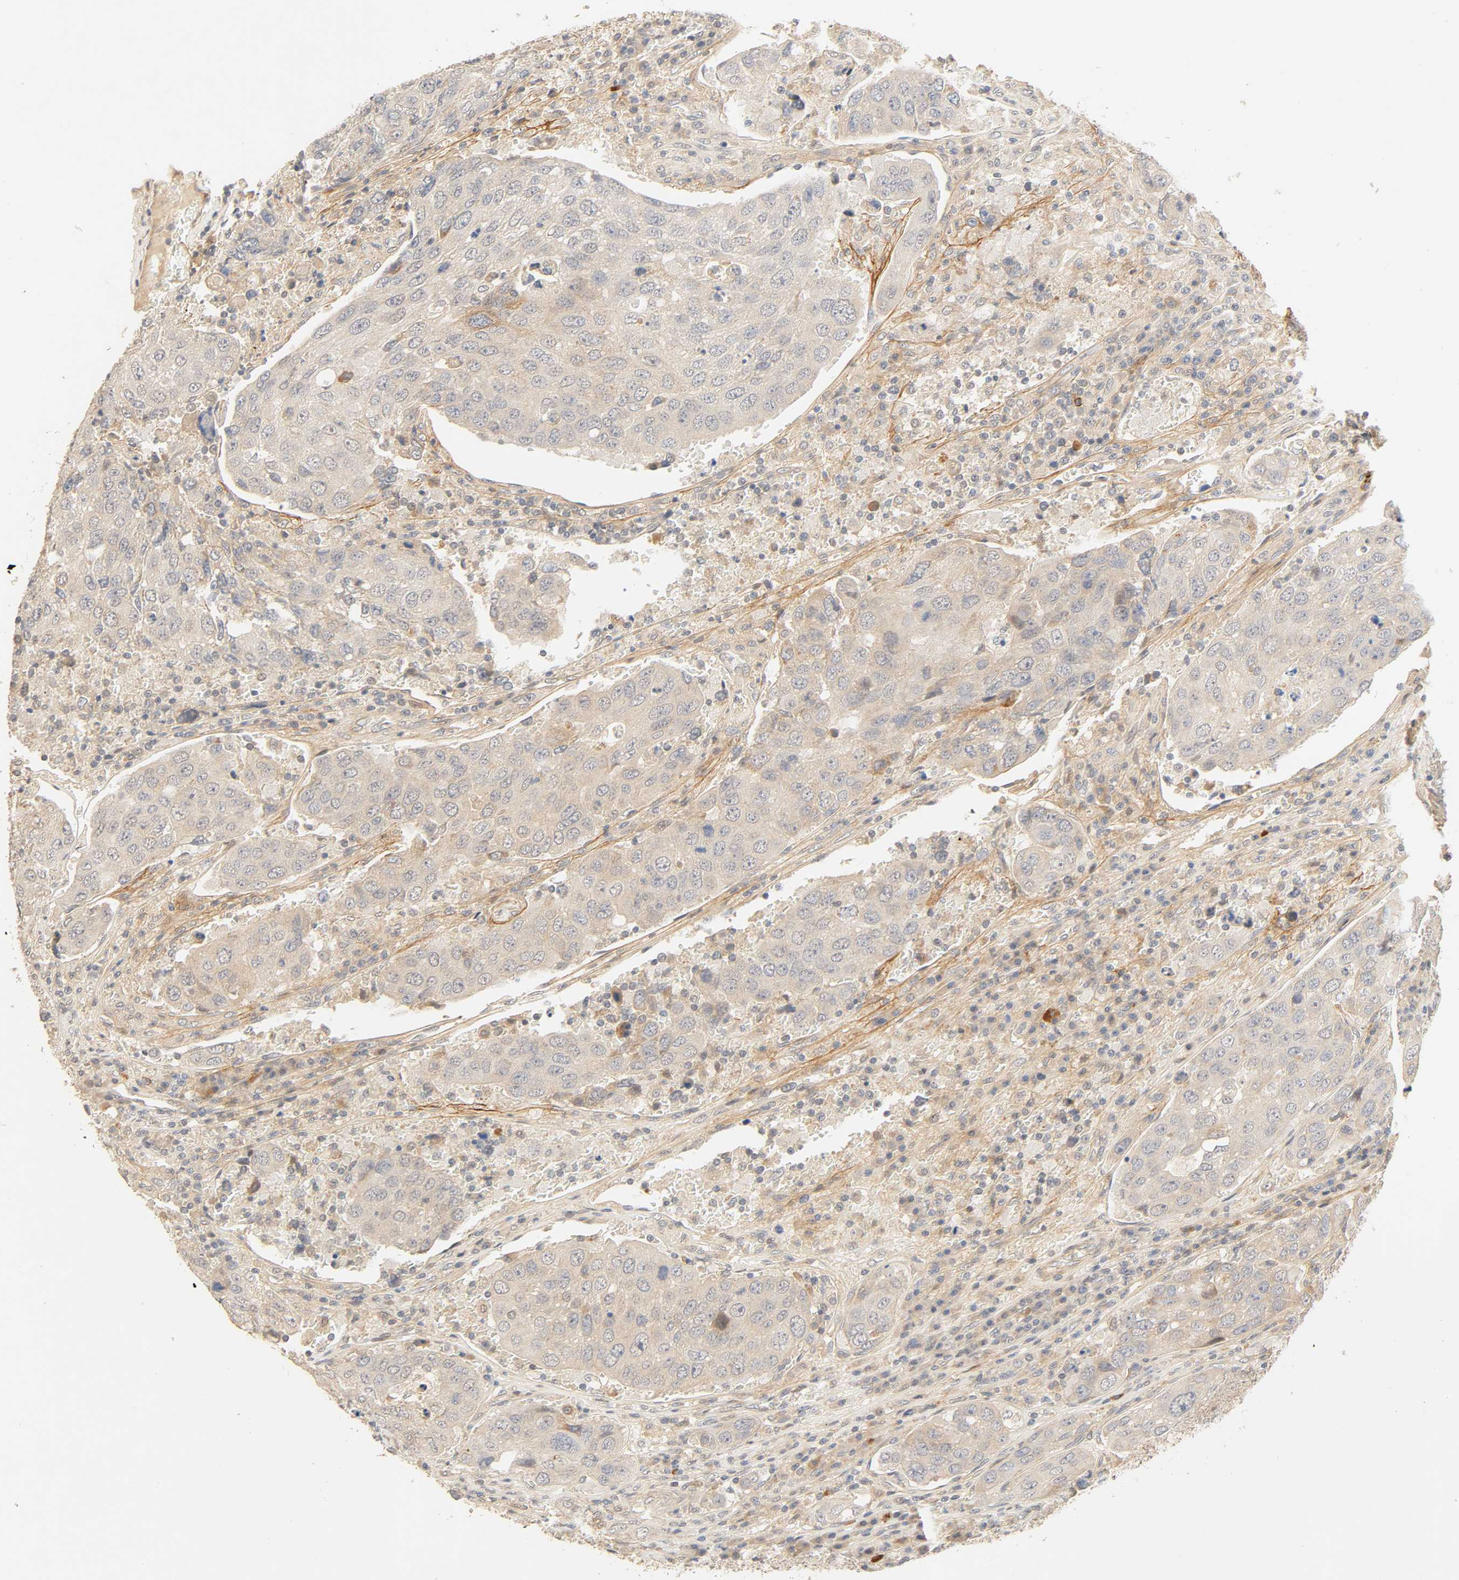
{"staining": {"intensity": "weak", "quantity": "25%-75%", "location": "cytoplasmic/membranous"}, "tissue": "urothelial cancer", "cell_type": "Tumor cells", "image_type": "cancer", "snomed": [{"axis": "morphology", "description": "Urothelial carcinoma, High grade"}, {"axis": "topography", "description": "Lymph node"}, {"axis": "topography", "description": "Urinary bladder"}], "caption": "Human urothelial carcinoma (high-grade) stained for a protein (brown) reveals weak cytoplasmic/membranous positive staining in approximately 25%-75% of tumor cells.", "gene": "CACNA1G", "patient": {"sex": "male", "age": 51}}